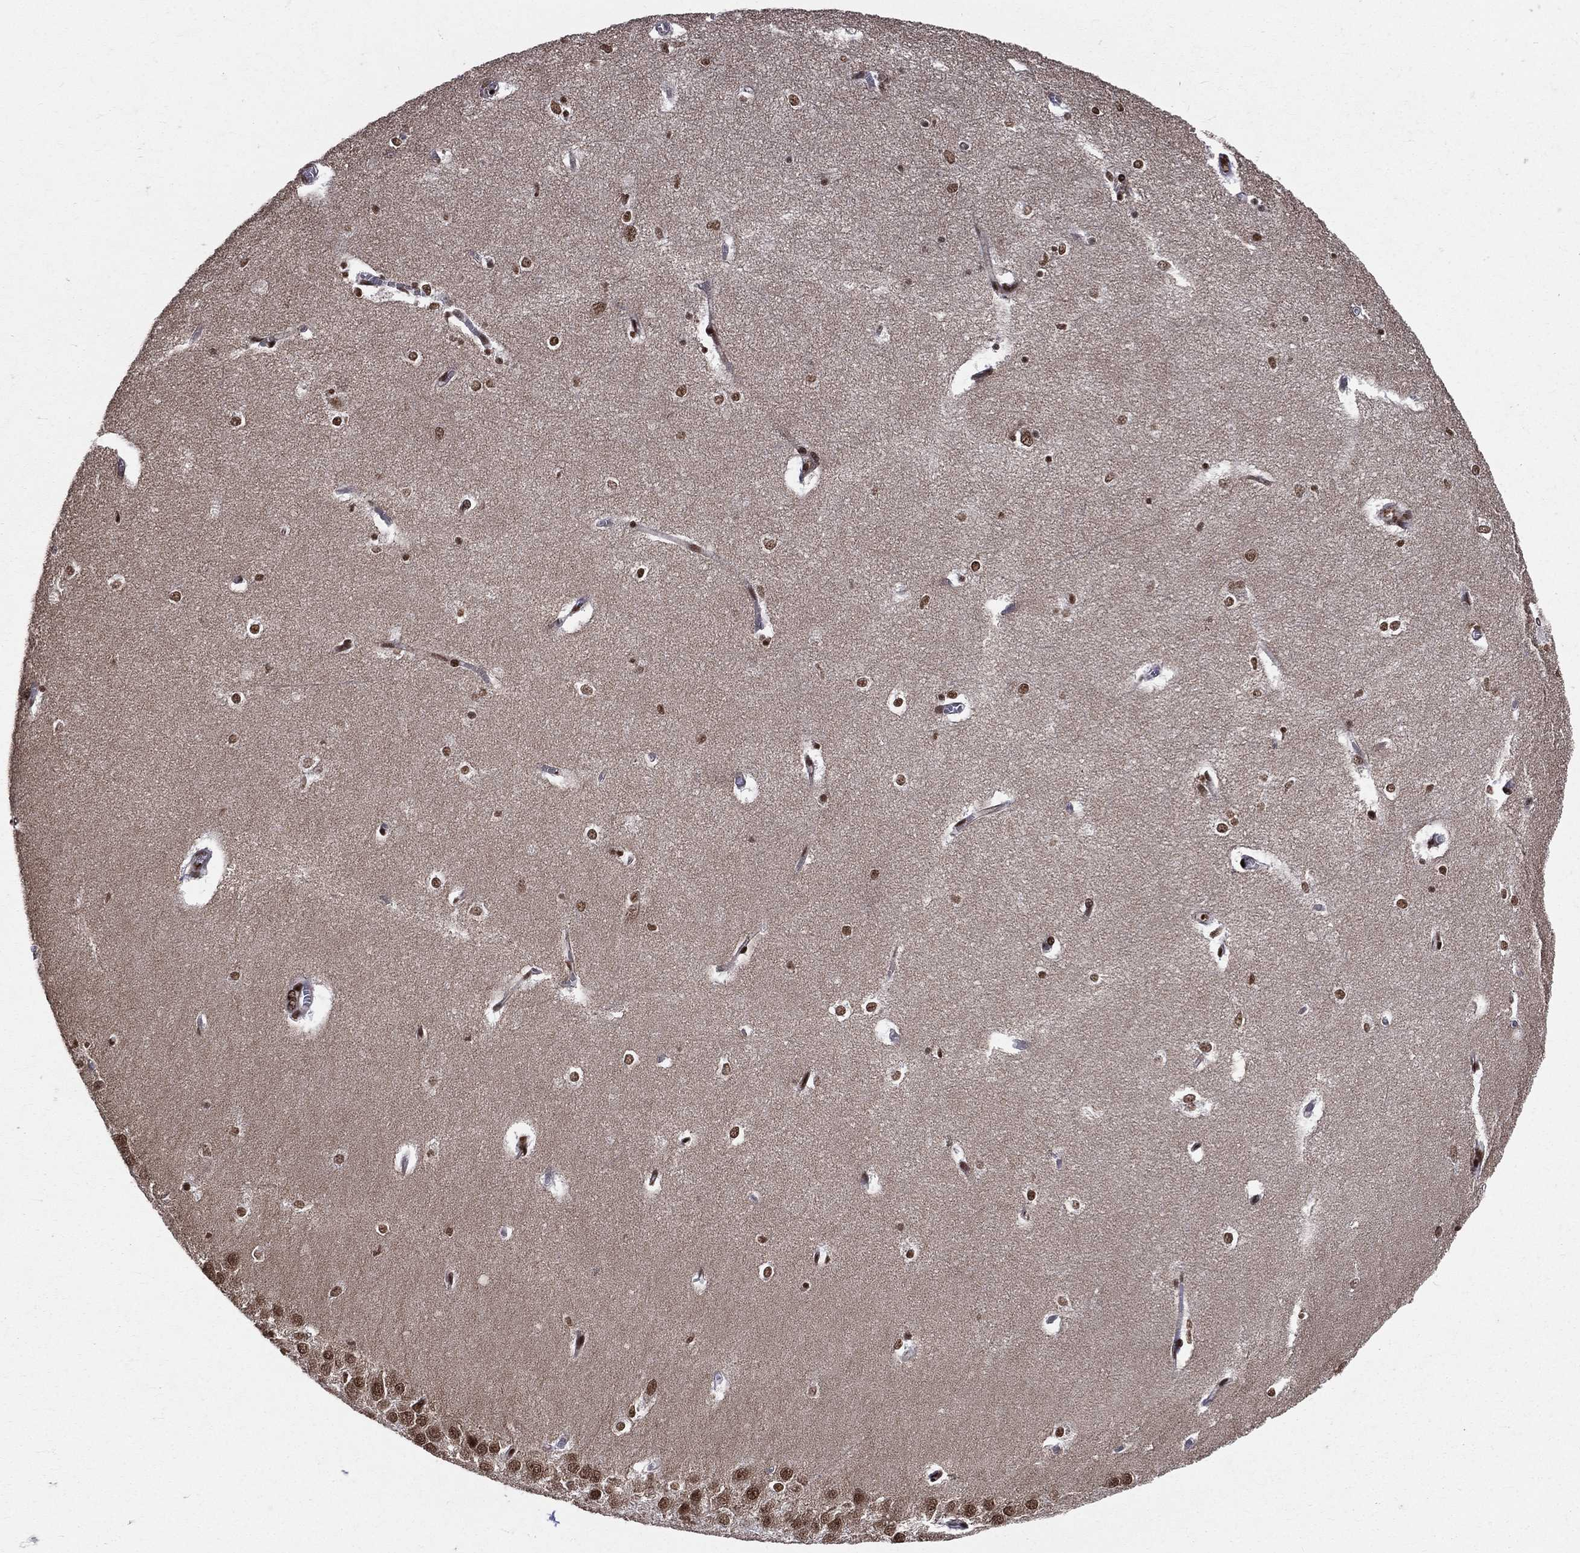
{"staining": {"intensity": "strong", "quantity": ">75%", "location": "nuclear"}, "tissue": "hippocampus", "cell_type": "Glial cells", "image_type": "normal", "snomed": [{"axis": "morphology", "description": "Normal tissue, NOS"}, {"axis": "topography", "description": "Hippocampus"}], "caption": "Immunohistochemistry (IHC) of unremarkable human hippocampus demonstrates high levels of strong nuclear expression in approximately >75% of glial cells.", "gene": "SMC3", "patient": {"sex": "female", "age": 64}}